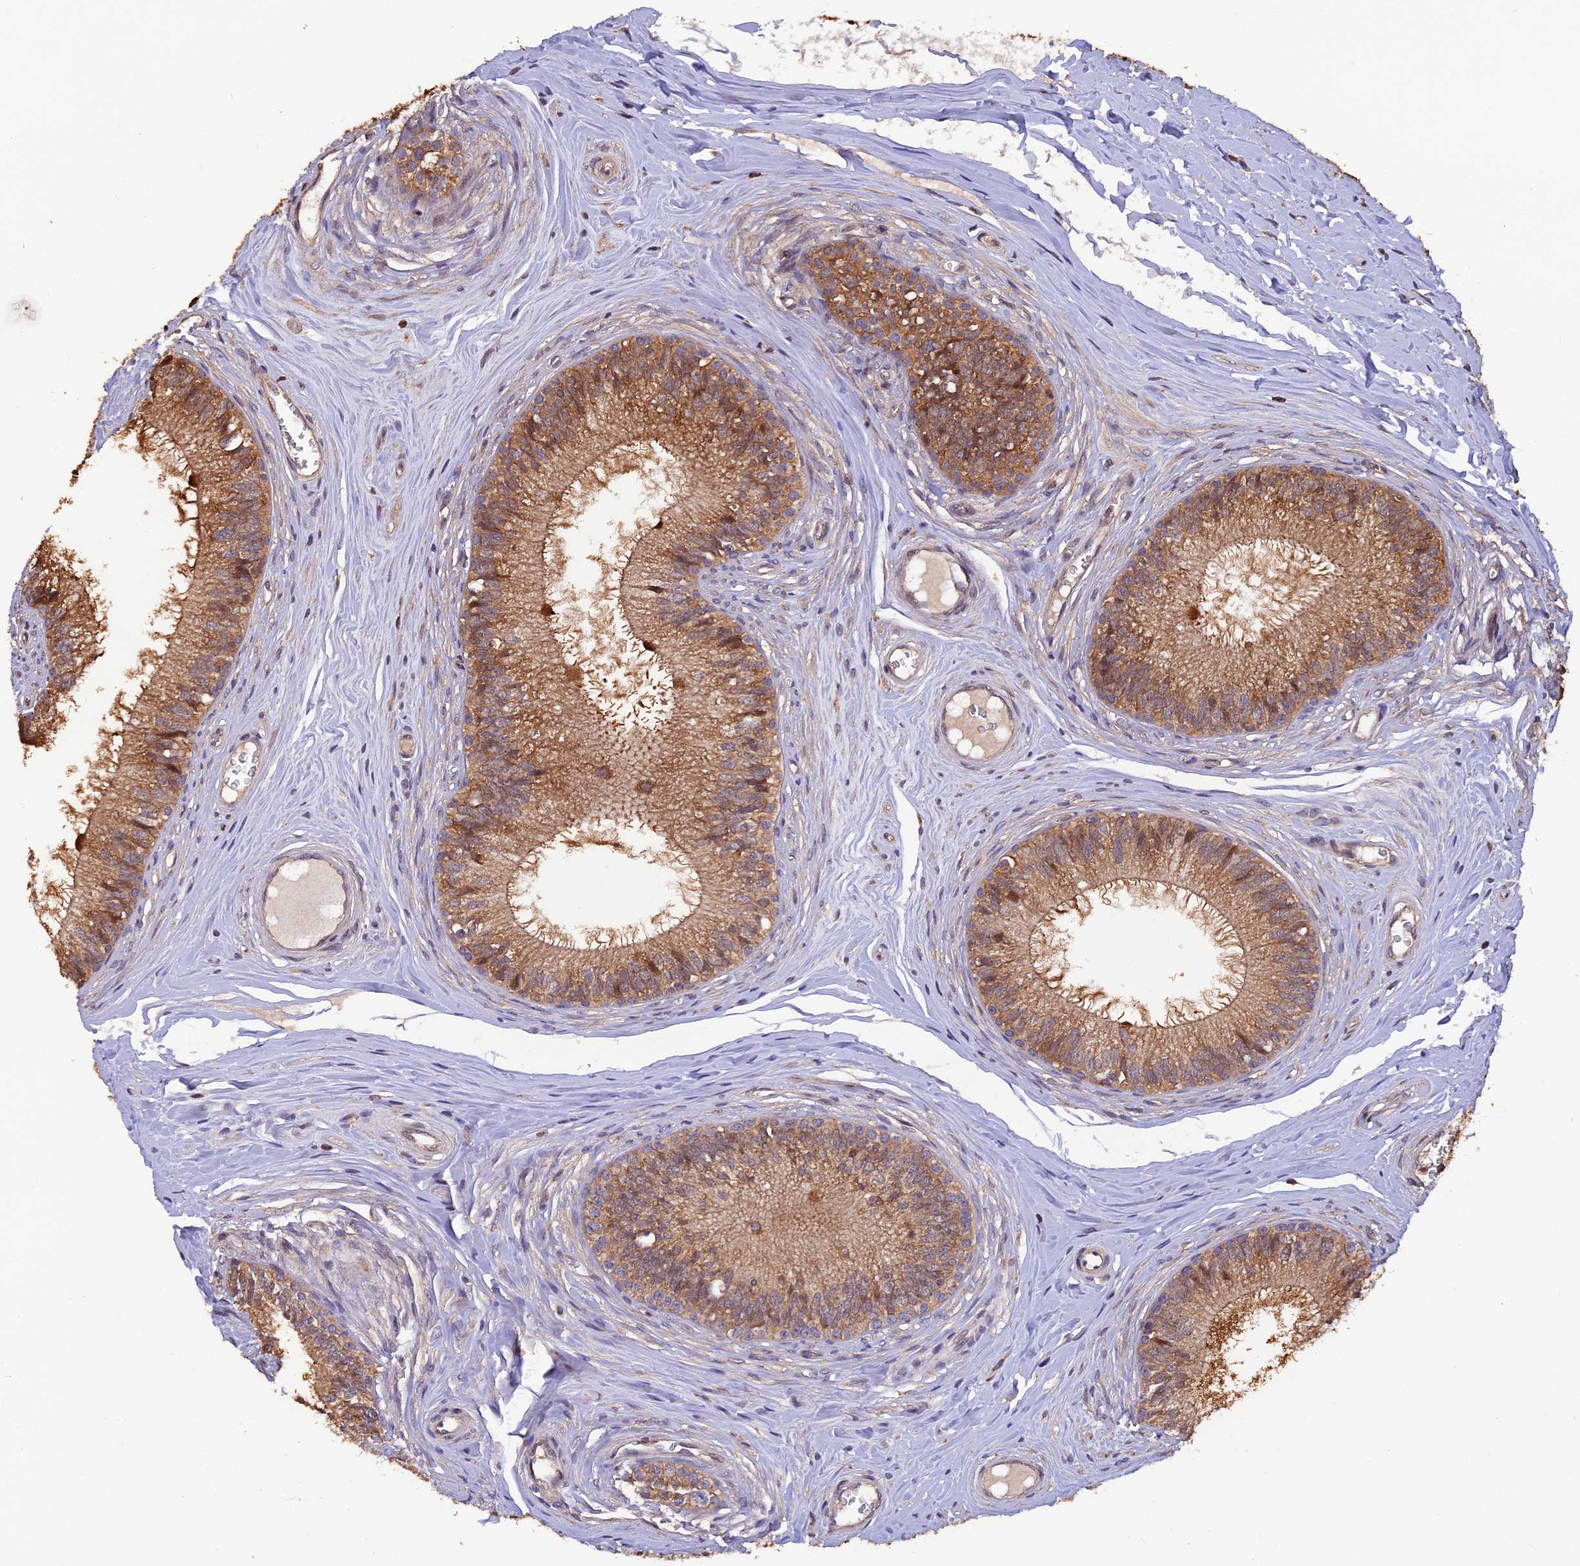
{"staining": {"intensity": "moderate", "quantity": ">75%", "location": "cytoplasmic/membranous"}, "tissue": "epididymis", "cell_type": "Glandular cells", "image_type": "normal", "snomed": [{"axis": "morphology", "description": "Normal tissue, NOS"}, {"axis": "topography", "description": "Epididymis"}], "caption": "Protein expression analysis of unremarkable epididymis exhibits moderate cytoplasmic/membranous staining in about >75% of glandular cells. Using DAB (3,3'-diaminobenzidine) (brown) and hematoxylin (blue) stains, captured at high magnification using brightfield microscopy.", "gene": "PKD2L2", "patient": {"sex": "male", "age": 33}}